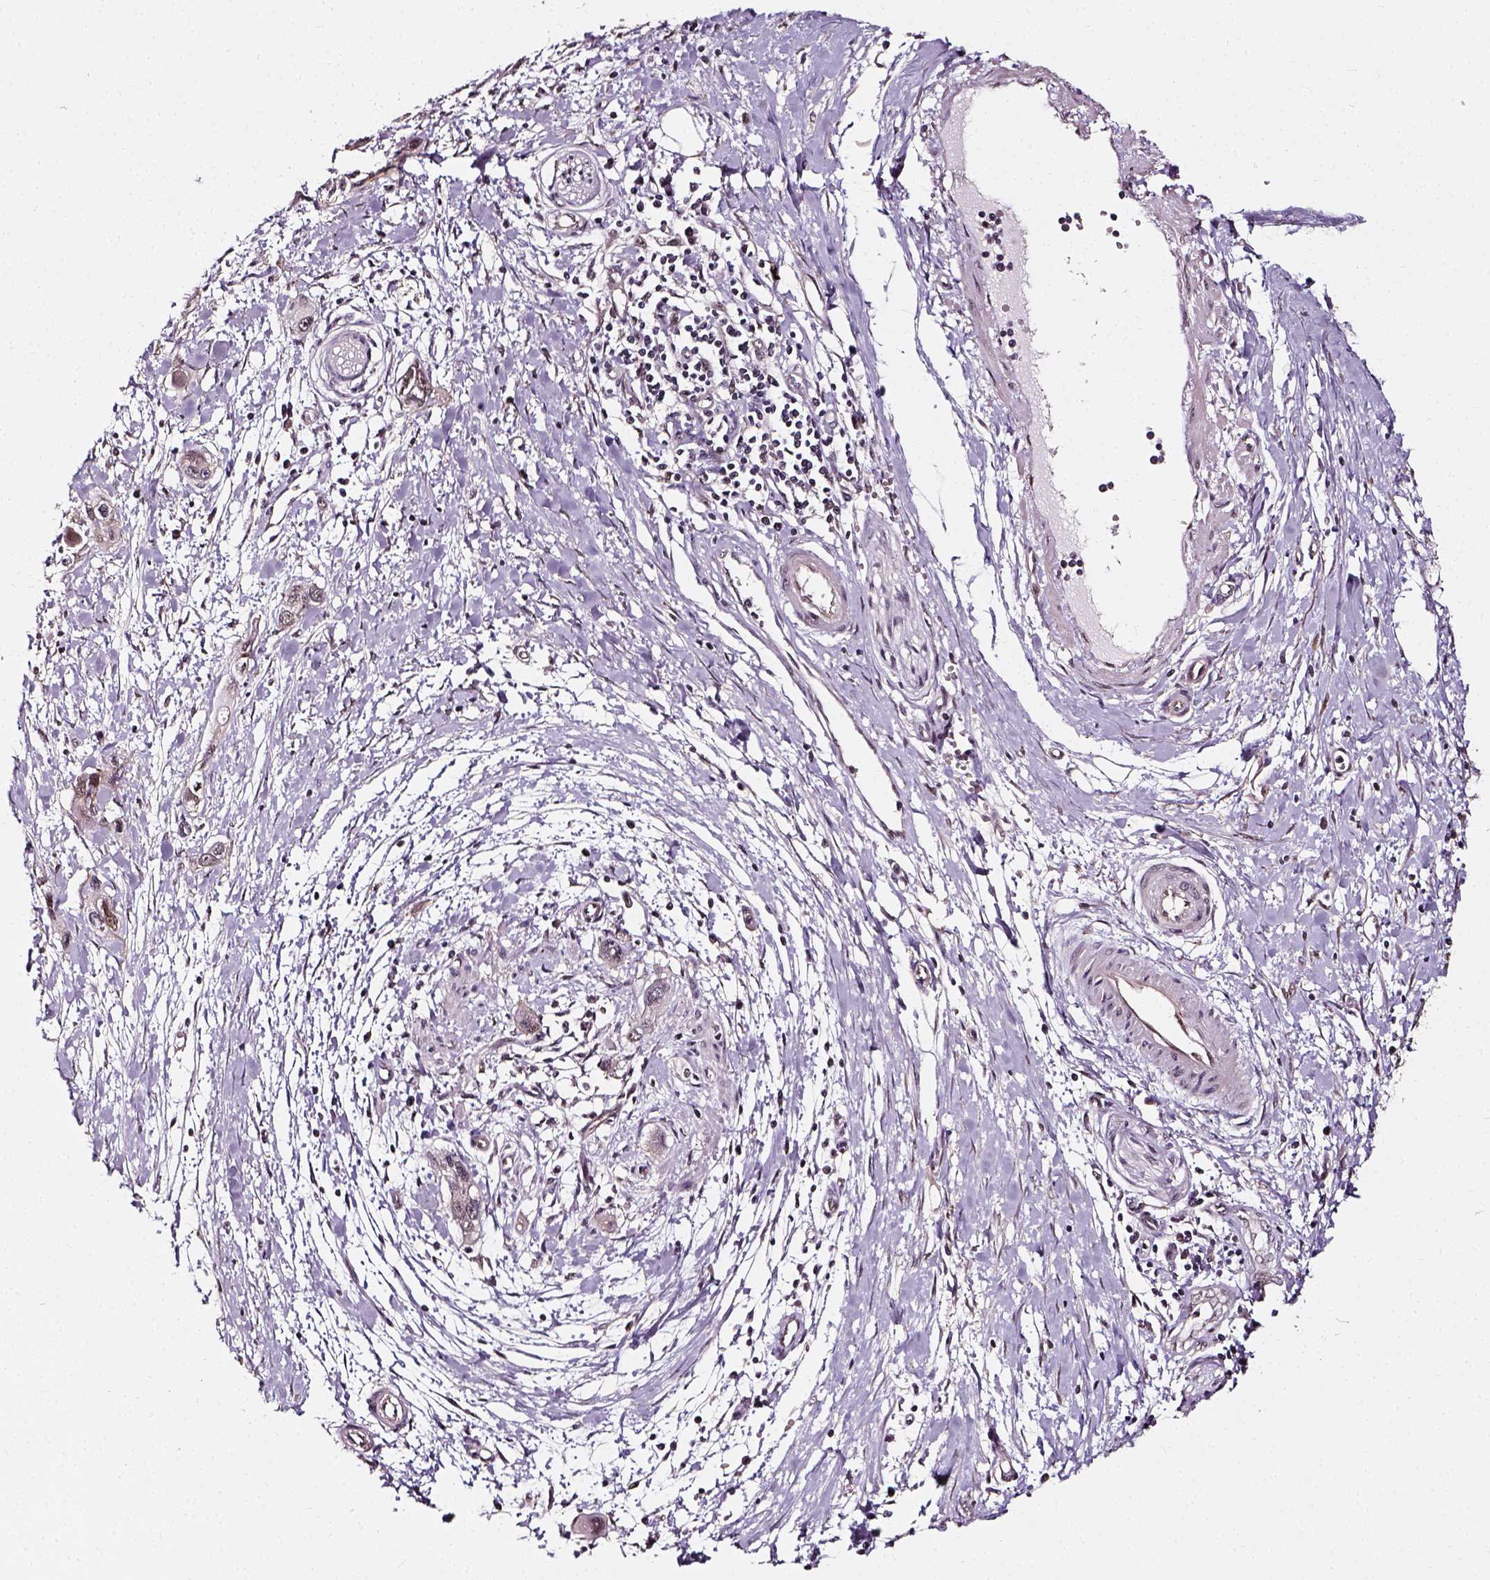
{"staining": {"intensity": "negative", "quantity": "none", "location": "none"}, "tissue": "pancreatic cancer", "cell_type": "Tumor cells", "image_type": "cancer", "snomed": [{"axis": "morphology", "description": "Adenocarcinoma, NOS"}, {"axis": "topography", "description": "Pancreas"}], "caption": "Immunohistochemistry image of human pancreatic adenocarcinoma stained for a protein (brown), which exhibits no positivity in tumor cells.", "gene": "NACC1", "patient": {"sex": "male", "age": 60}}